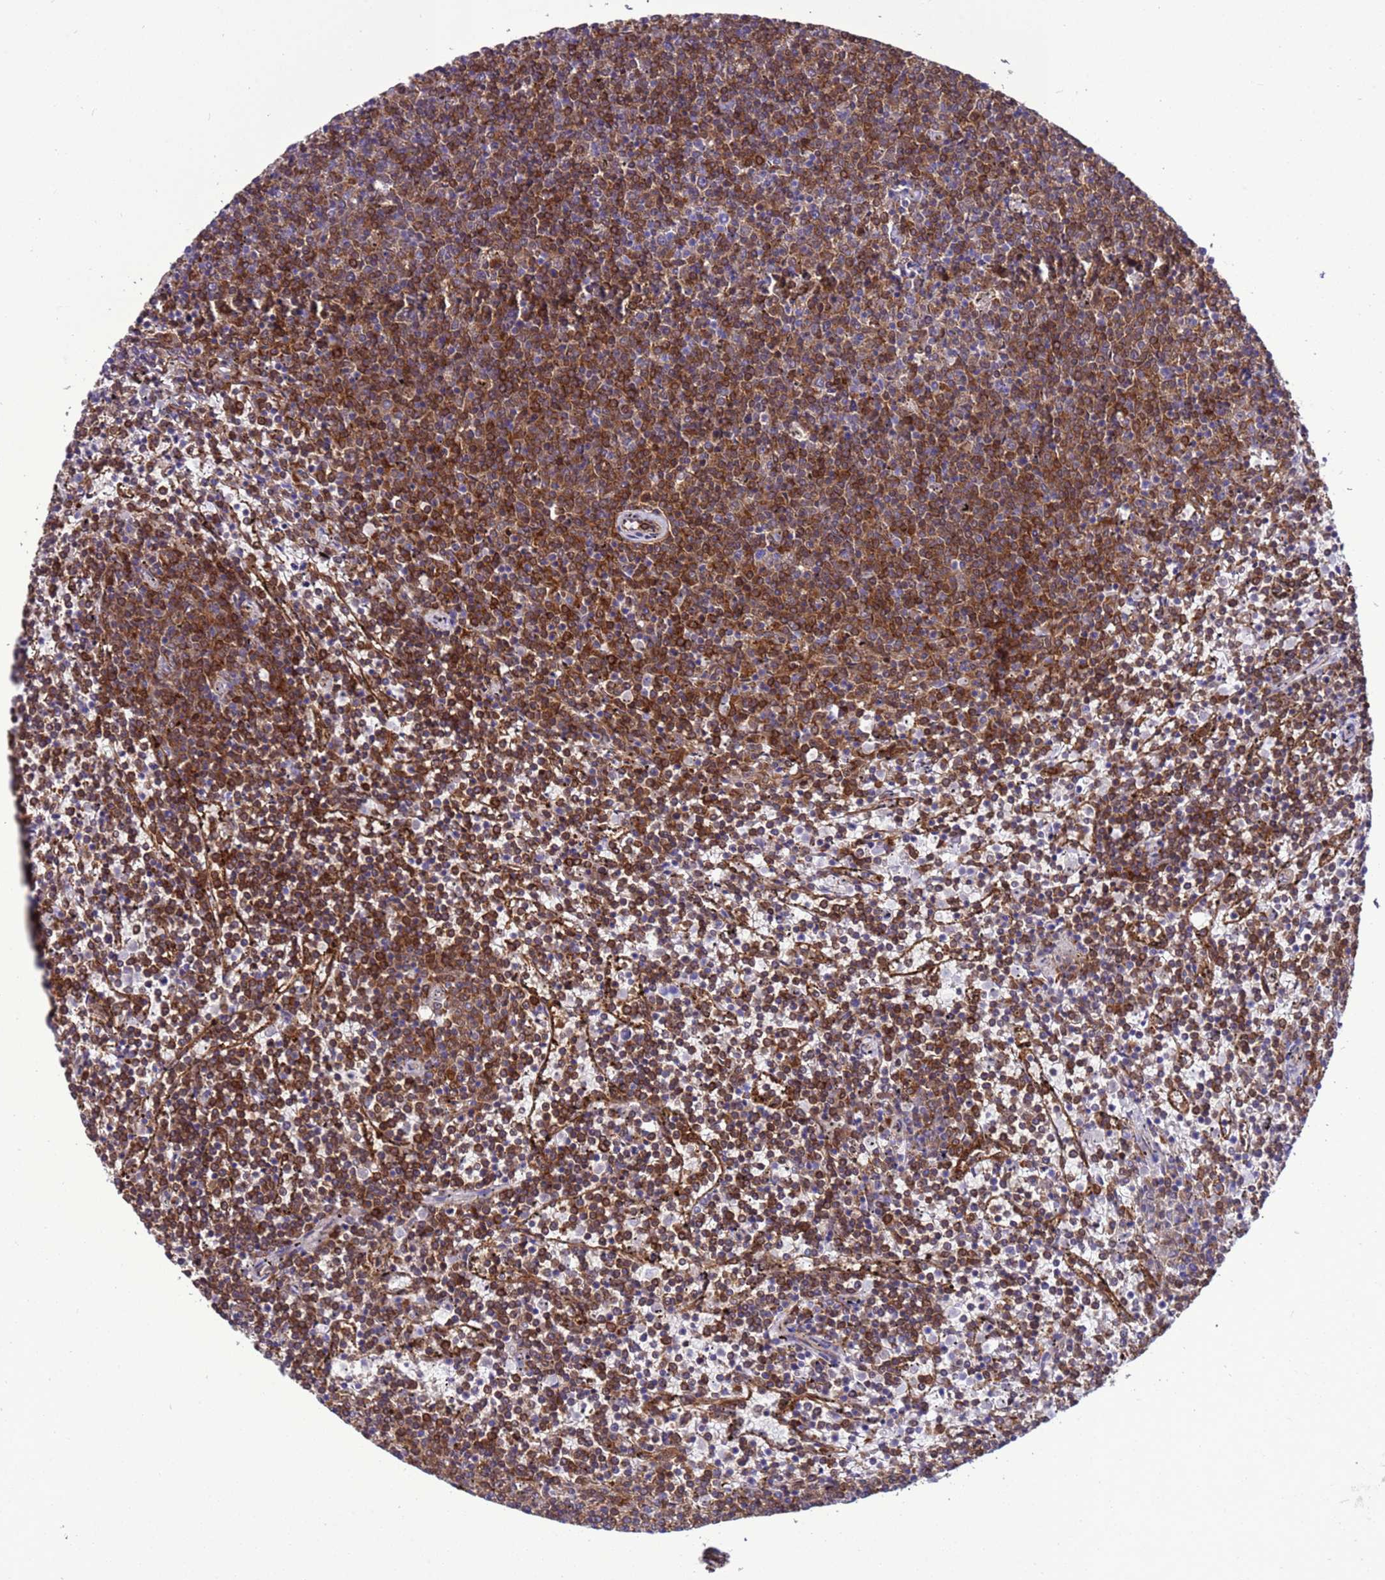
{"staining": {"intensity": "moderate", "quantity": ">75%", "location": "cytoplasmic/membranous"}, "tissue": "lymphoma", "cell_type": "Tumor cells", "image_type": "cancer", "snomed": [{"axis": "morphology", "description": "Malignant lymphoma, non-Hodgkin's type, Low grade"}, {"axis": "topography", "description": "Spleen"}], "caption": "Brown immunohistochemical staining in low-grade malignant lymphoma, non-Hodgkin's type shows moderate cytoplasmic/membranous positivity in about >75% of tumor cells. (DAB = brown stain, brightfield microscopy at high magnification).", "gene": "RABEP2", "patient": {"sex": "female", "age": 50}}